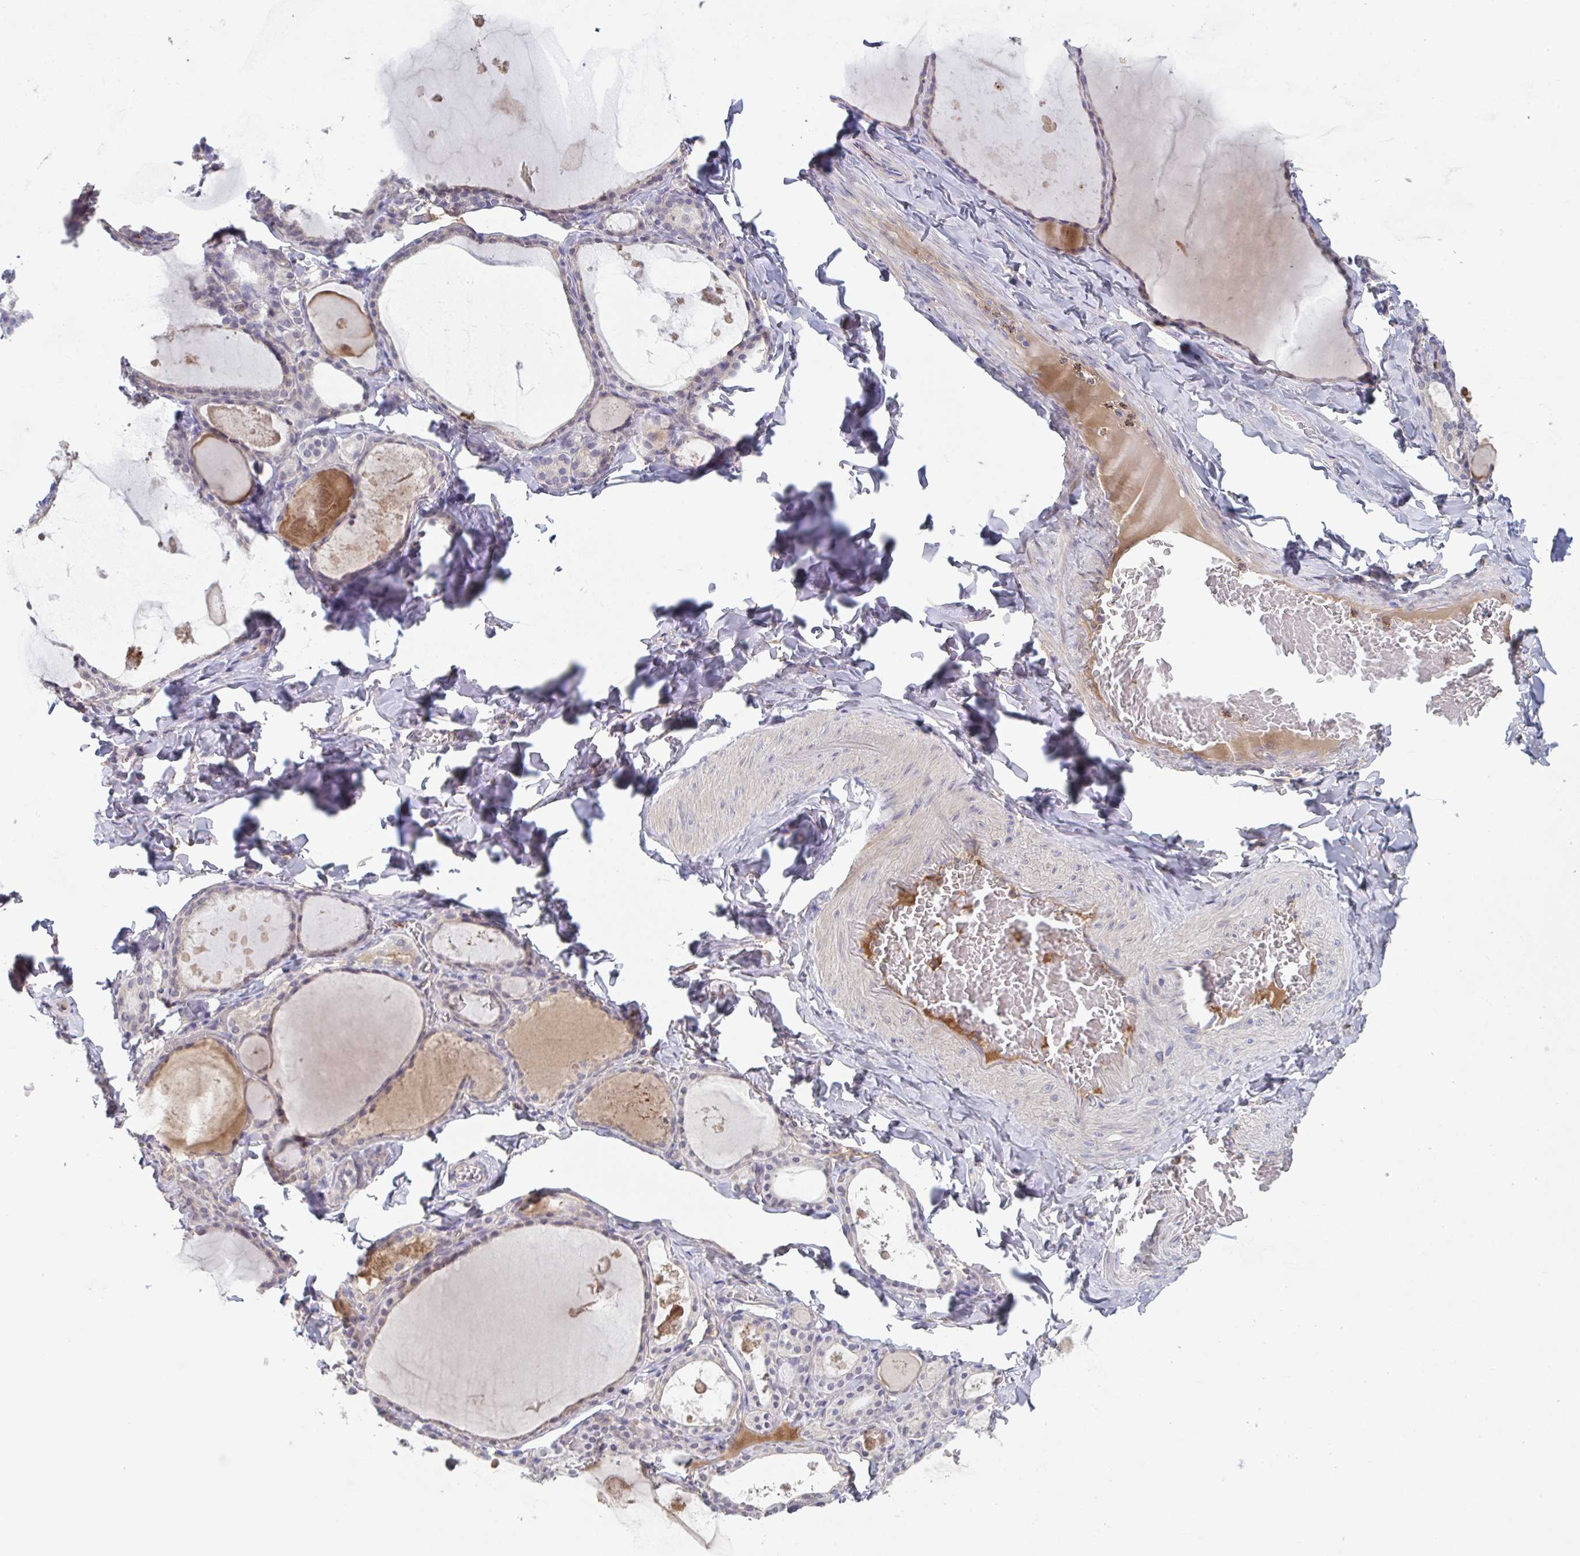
{"staining": {"intensity": "negative", "quantity": "none", "location": "none"}, "tissue": "thyroid gland", "cell_type": "Glandular cells", "image_type": "normal", "snomed": [{"axis": "morphology", "description": "Normal tissue, NOS"}, {"axis": "topography", "description": "Thyroid gland"}], "caption": "The photomicrograph shows no significant positivity in glandular cells of thyroid gland. Nuclei are stained in blue.", "gene": "HGFAC", "patient": {"sex": "male", "age": 56}}